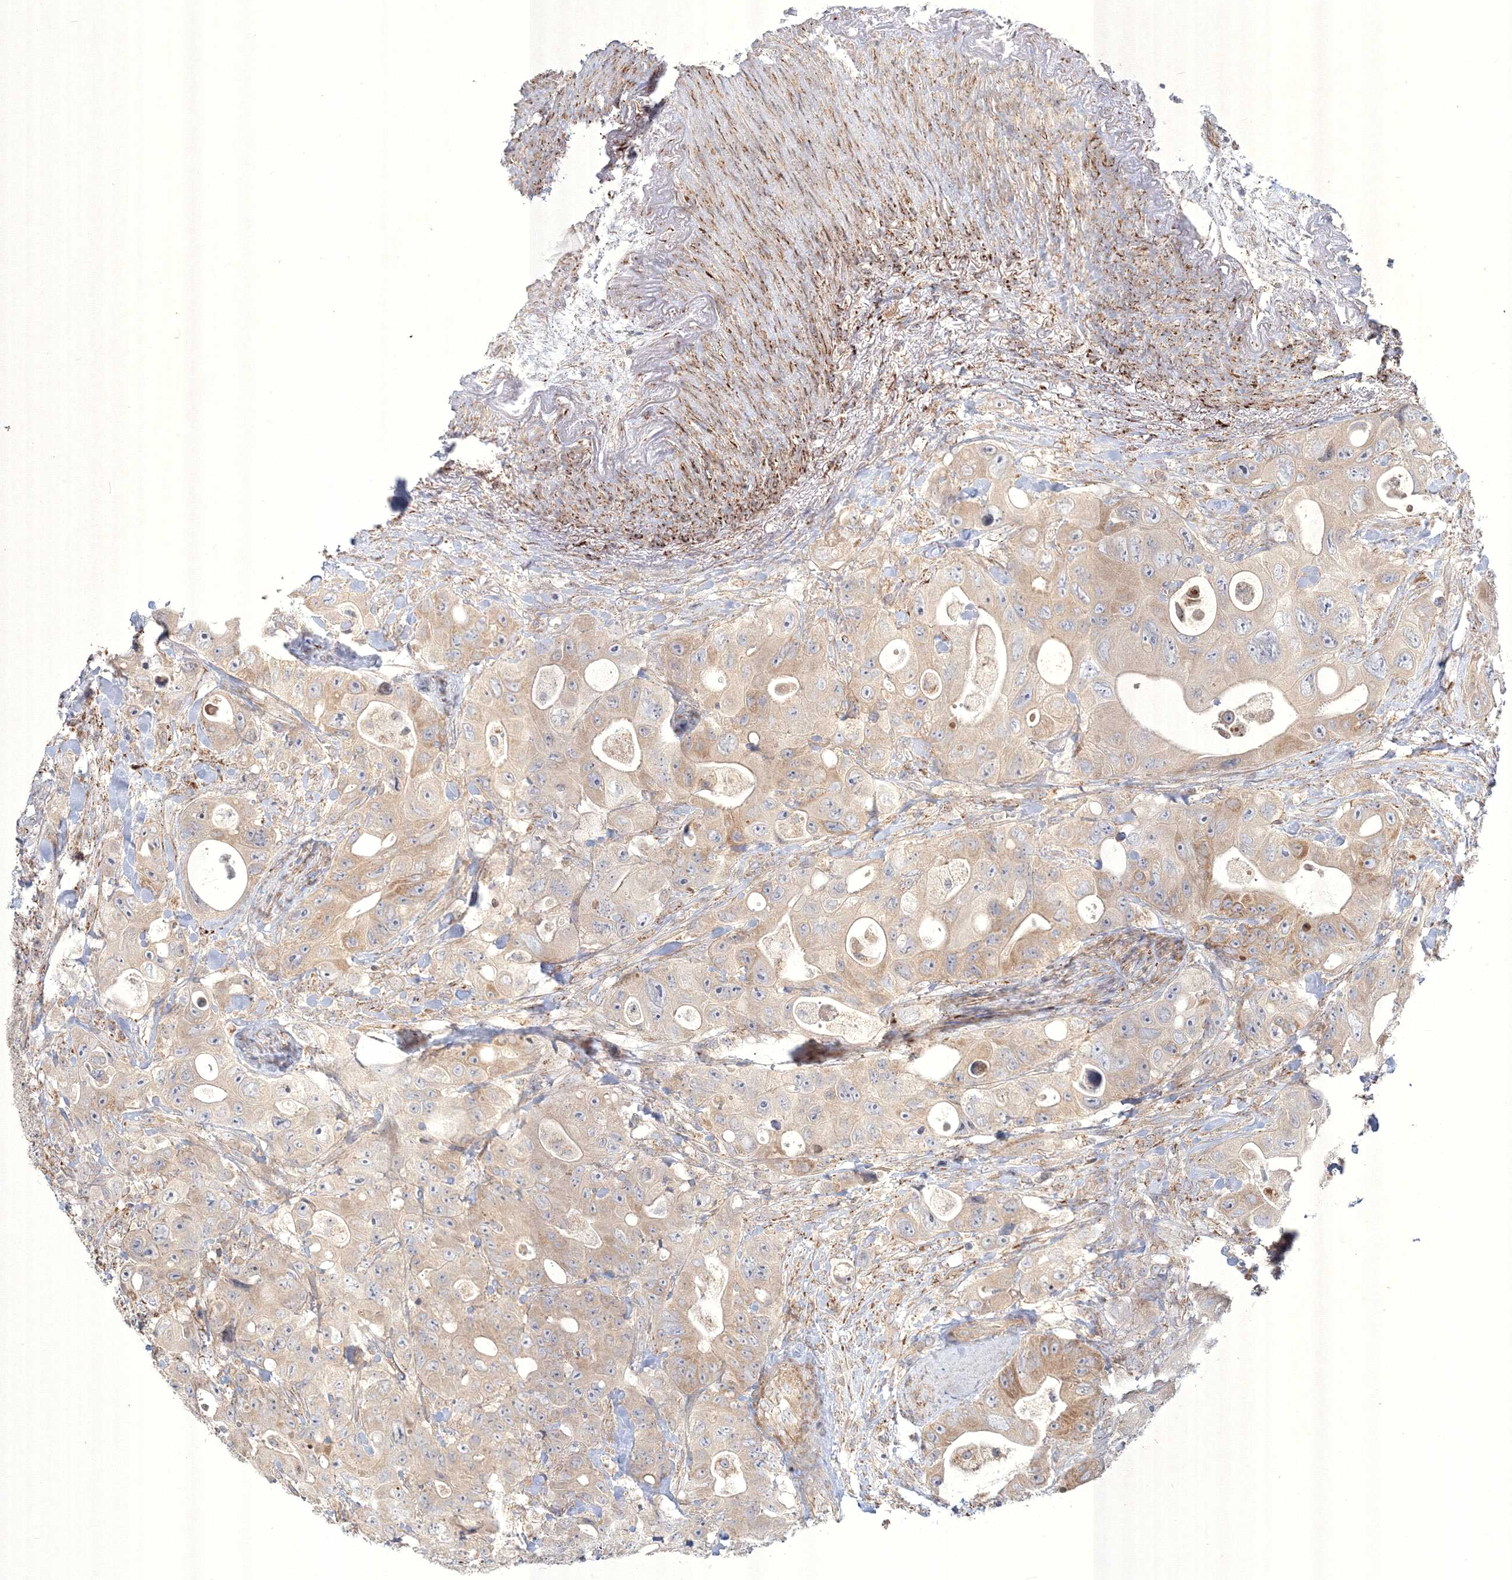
{"staining": {"intensity": "weak", "quantity": "25%-75%", "location": "cytoplasmic/membranous"}, "tissue": "colorectal cancer", "cell_type": "Tumor cells", "image_type": "cancer", "snomed": [{"axis": "morphology", "description": "Adenocarcinoma, NOS"}, {"axis": "topography", "description": "Colon"}], "caption": "IHC (DAB) staining of colorectal cancer (adenocarcinoma) reveals weak cytoplasmic/membranous protein staining in approximately 25%-75% of tumor cells.", "gene": "WDR49", "patient": {"sex": "female", "age": 46}}